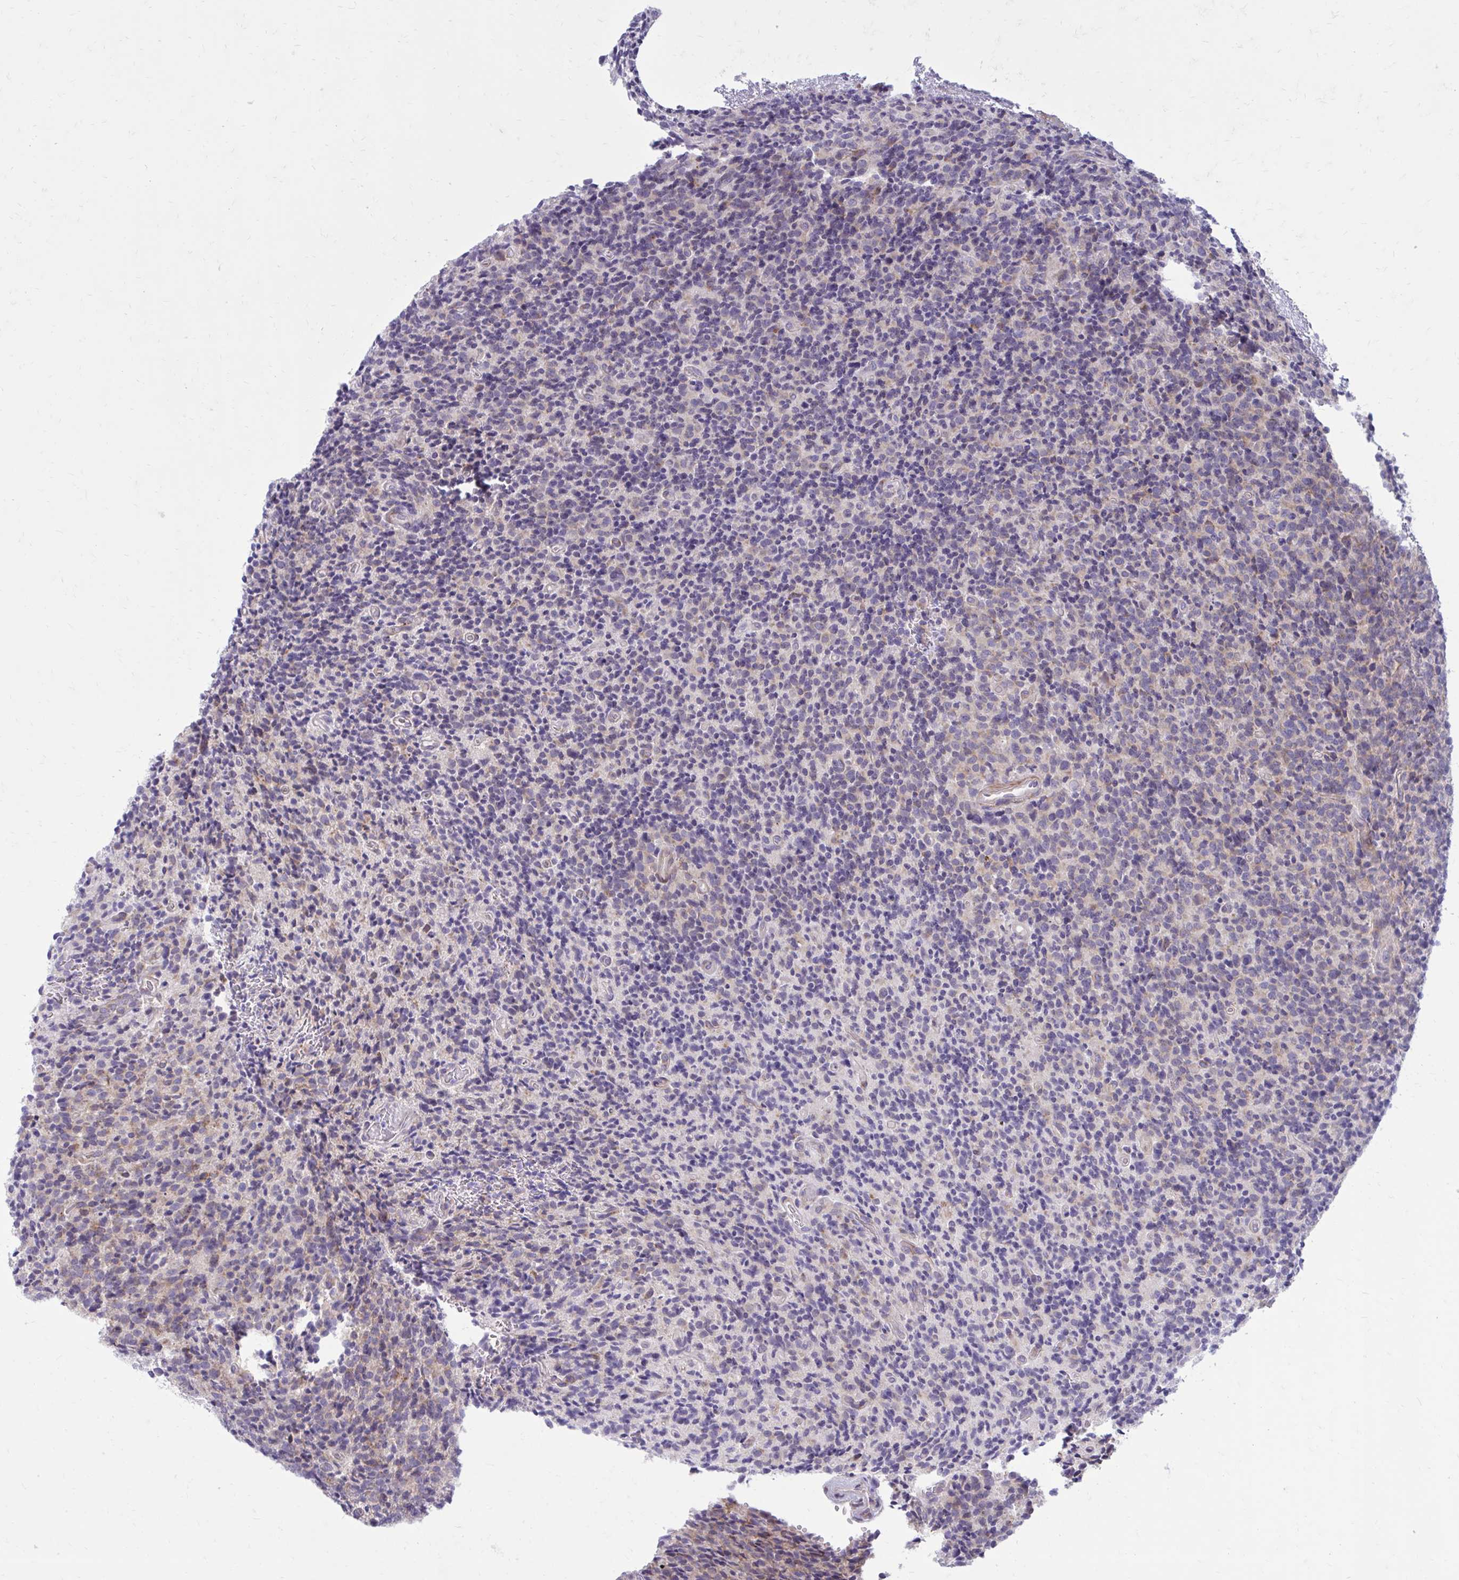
{"staining": {"intensity": "negative", "quantity": "none", "location": "none"}, "tissue": "glioma", "cell_type": "Tumor cells", "image_type": "cancer", "snomed": [{"axis": "morphology", "description": "Glioma, malignant, High grade"}, {"axis": "topography", "description": "Brain"}], "caption": "This is a micrograph of IHC staining of glioma, which shows no positivity in tumor cells.", "gene": "GIGYF2", "patient": {"sex": "male", "age": 76}}